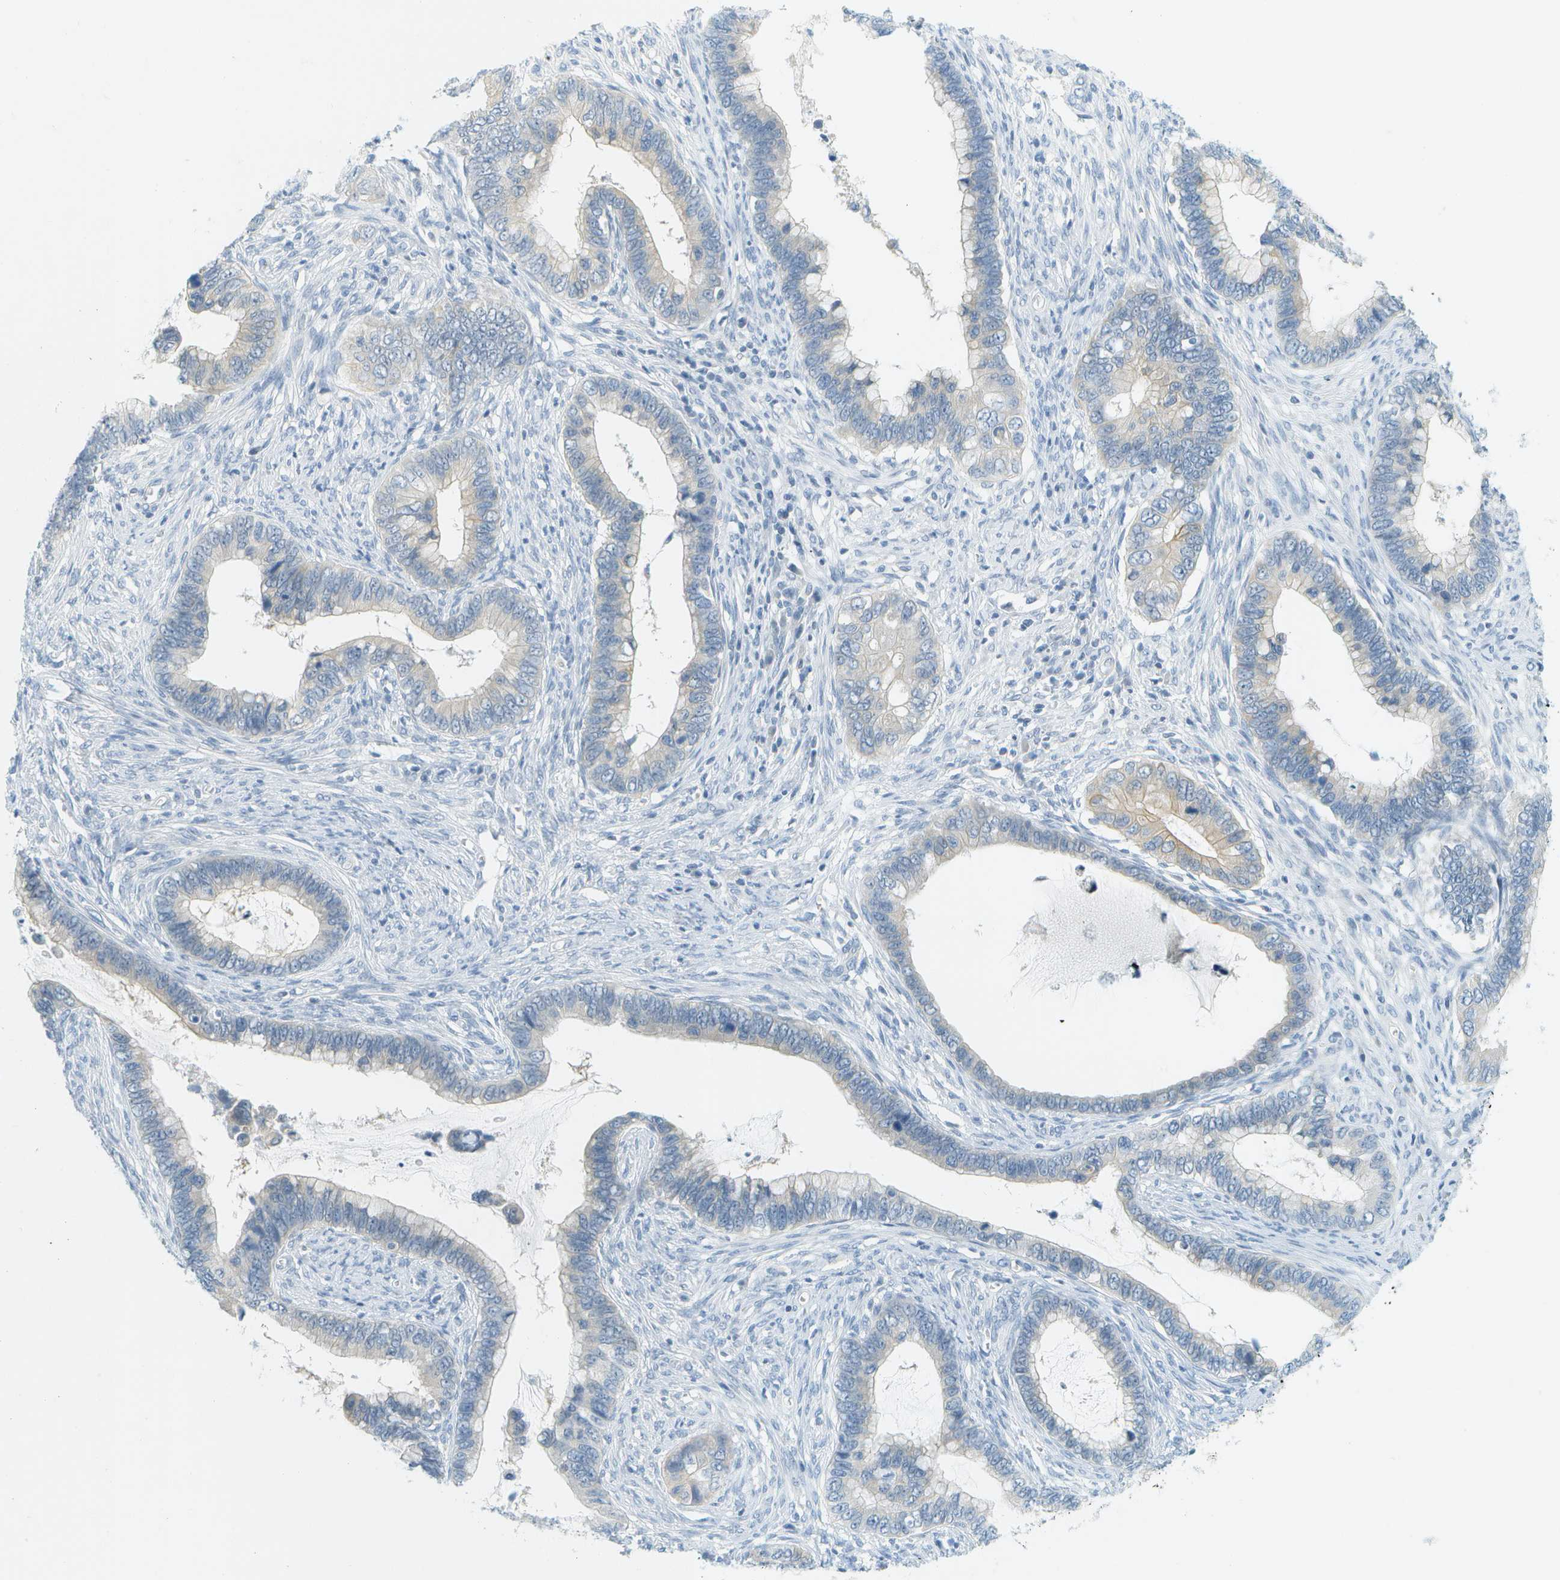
{"staining": {"intensity": "negative", "quantity": "none", "location": "none"}, "tissue": "cervical cancer", "cell_type": "Tumor cells", "image_type": "cancer", "snomed": [{"axis": "morphology", "description": "Adenocarcinoma, NOS"}, {"axis": "topography", "description": "Cervix"}], "caption": "Human cervical adenocarcinoma stained for a protein using immunohistochemistry (IHC) shows no expression in tumor cells.", "gene": "SMYD5", "patient": {"sex": "female", "age": 44}}